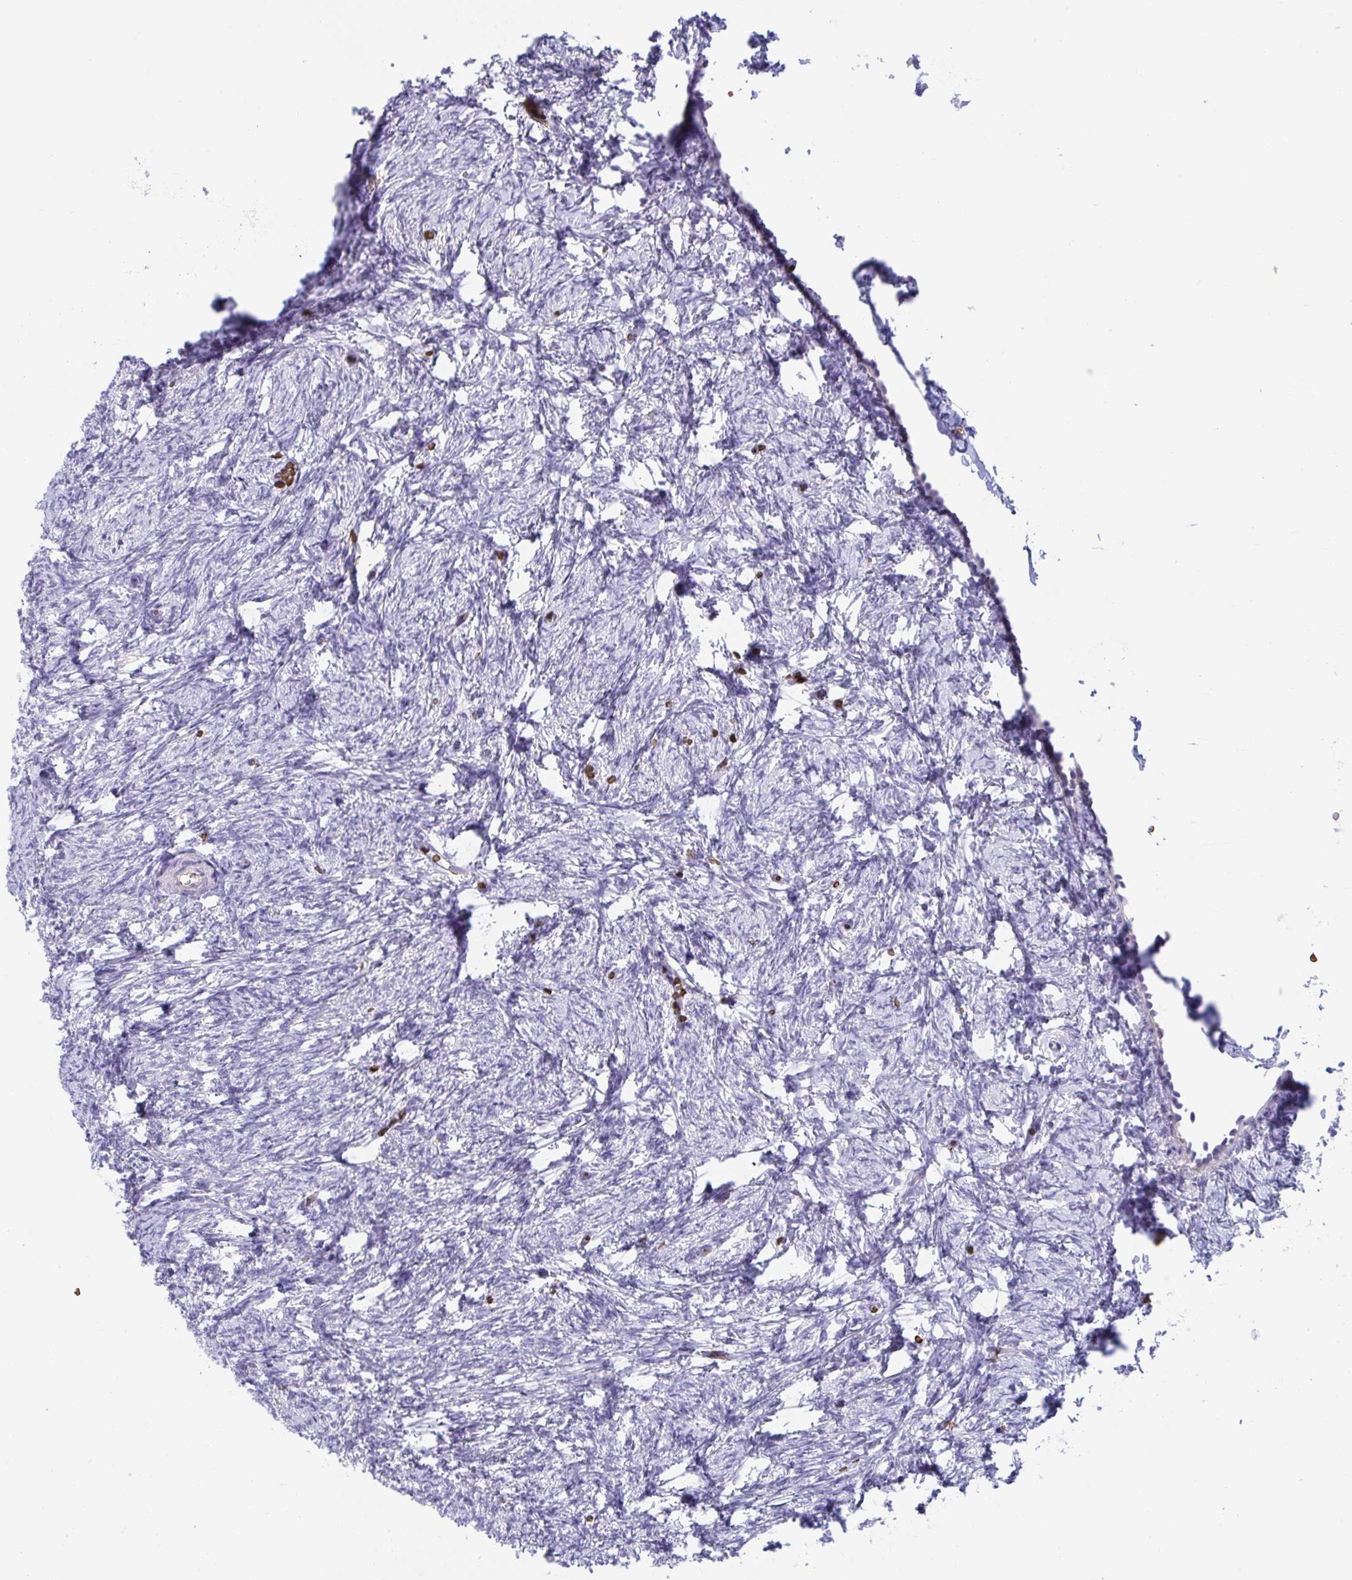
{"staining": {"intensity": "moderate", "quantity": "25%-75%", "location": "cytoplasmic/membranous"}, "tissue": "ovary", "cell_type": "Follicle cells", "image_type": "normal", "snomed": [{"axis": "morphology", "description": "Normal tissue, NOS"}, {"axis": "topography", "description": "Ovary"}], "caption": "An immunohistochemistry (IHC) histopathology image of normal tissue is shown. Protein staining in brown highlights moderate cytoplasmic/membranous positivity in ovary within follicle cells. (brown staining indicates protein expression, while blue staining denotes nuclei).", "gene": "TTC30A", "patient": {"sex": "female", "age": 41}}